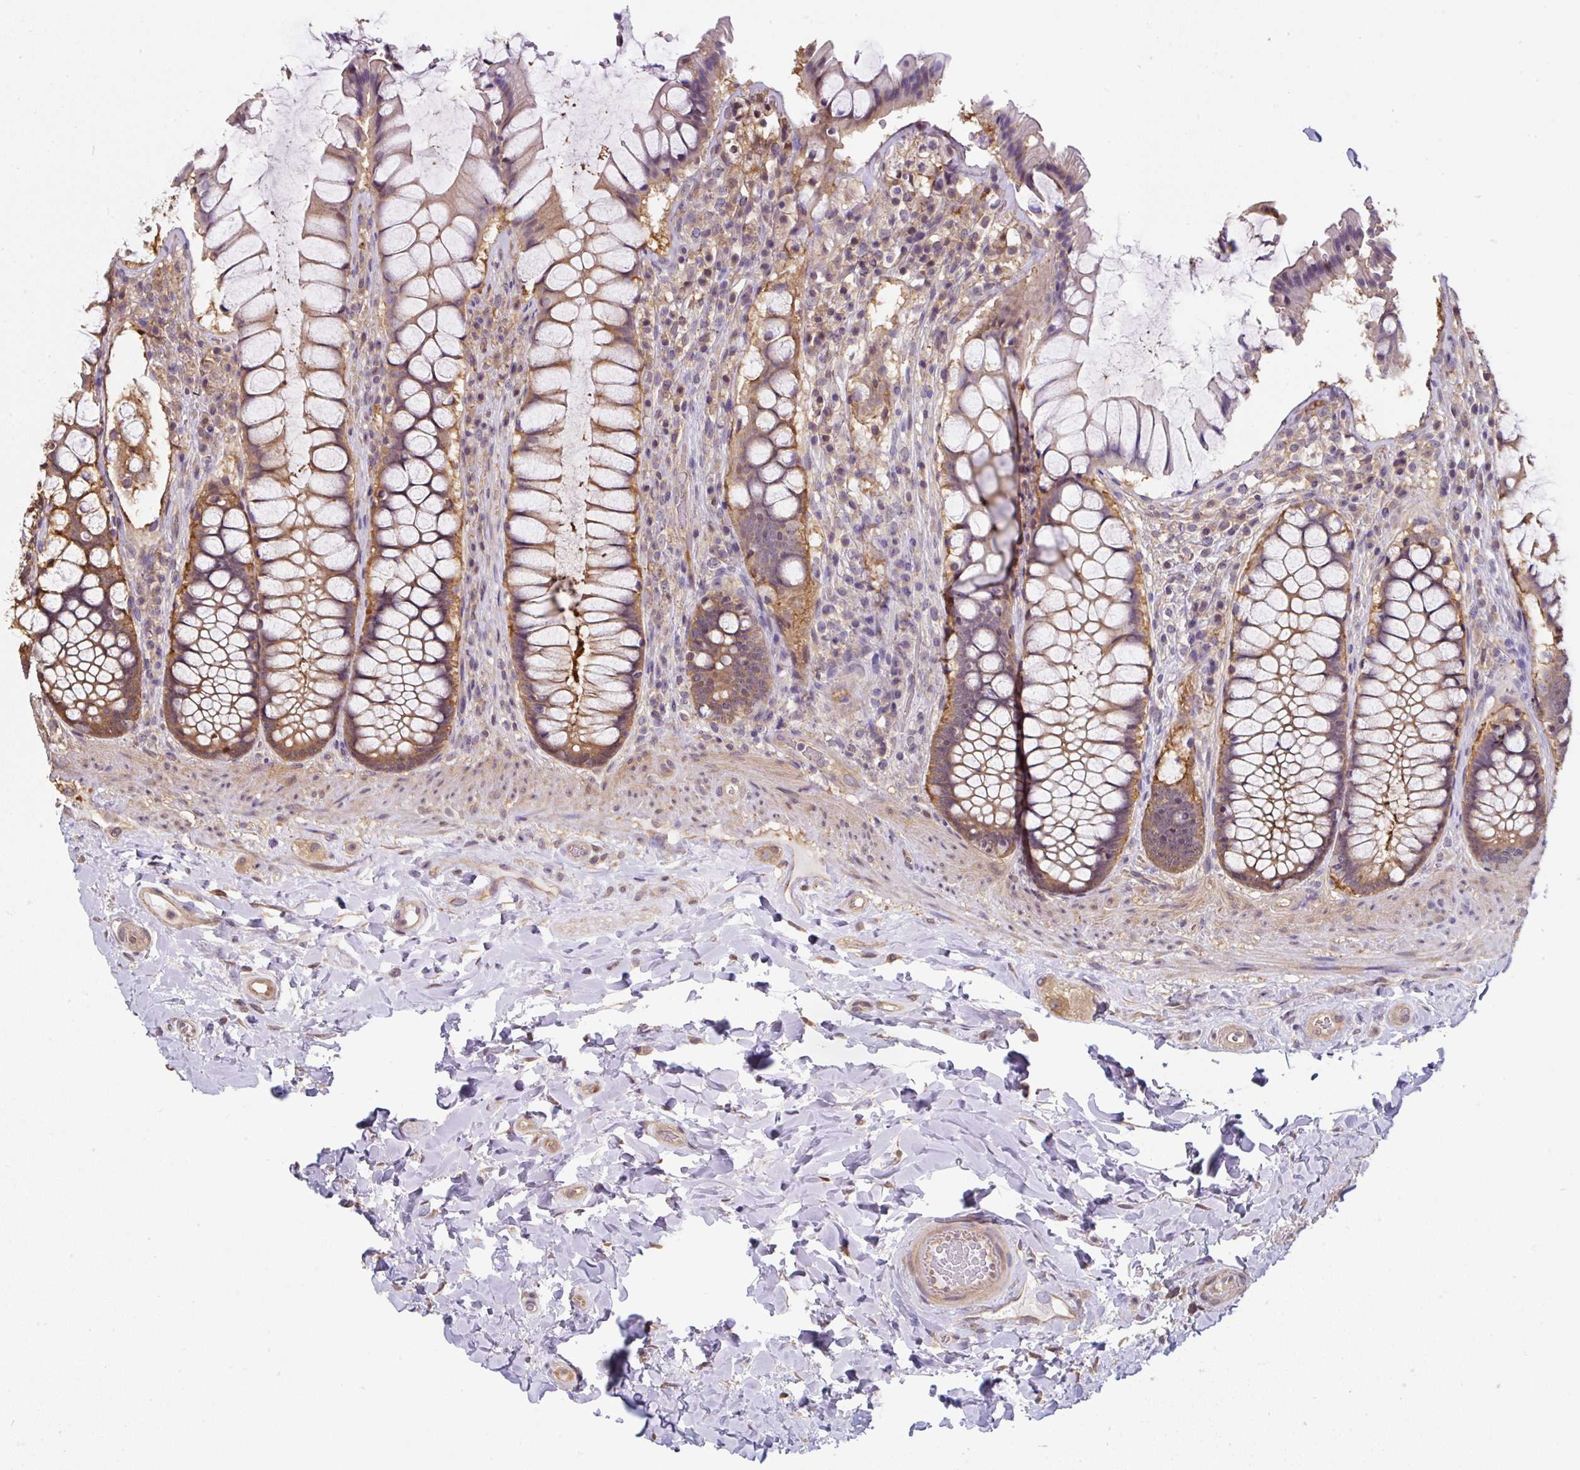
{"staining": {"intensity": "moderate", "quantity": ">75%", "location": "cytoplasmic/membranous"}, "tissue": "rectum", "cell_type": "Glandular cells", "image_type": "normal", "snomed": [{"axis": "morphology", "description": "Normal tissue, NOS"}, {"axis": "topography", "description": "Rectum"}], "caption": "A medium amount of moderate cytoplasmic/membranous staining is present in about >75% of glandular cells in normal rectum.", "gene": "ST13", "patient": {"sex": "female", "age": 58}}